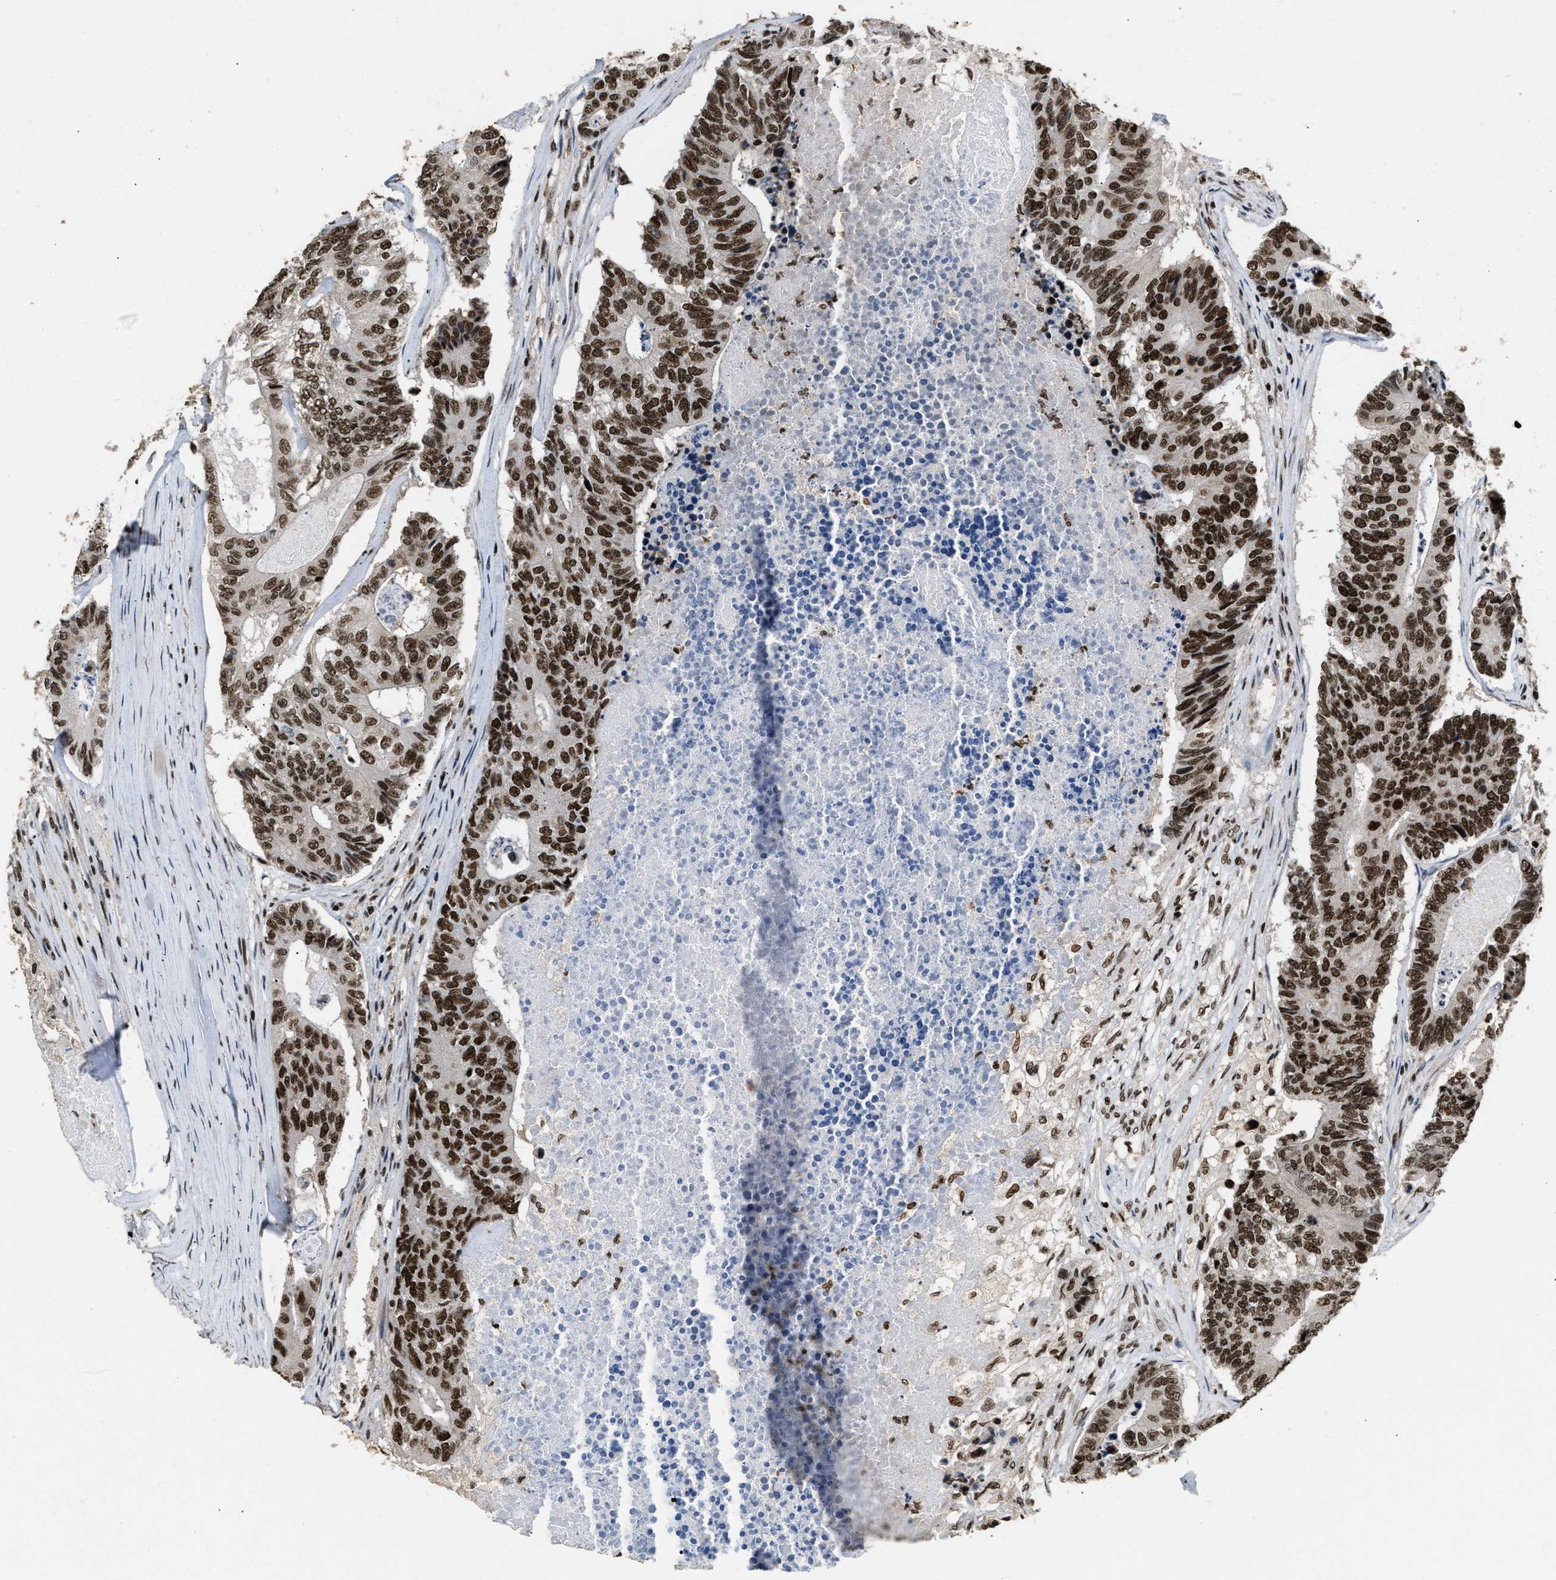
{"staining": {"intensity": "strong", "quantity": ">75%", "location": "nuclear"}, "tissue": "colorectal cancer", "cell_type": "Tumor cells", "image_type": "cancer", "snomed": [{"axis": "morphology", "description": "Adenocarcinoma, NOS"}, {"axis": "topography", "description": "Colon"}], "caption": "Immunohistochemical staining of human colorectal cancer (adenocarcinoma) exhibits high levels of strong nuclear positivity in about >75% of tumor cells.", "gene": "RAD21", "patient": {"sex": "female", "age": 67}}